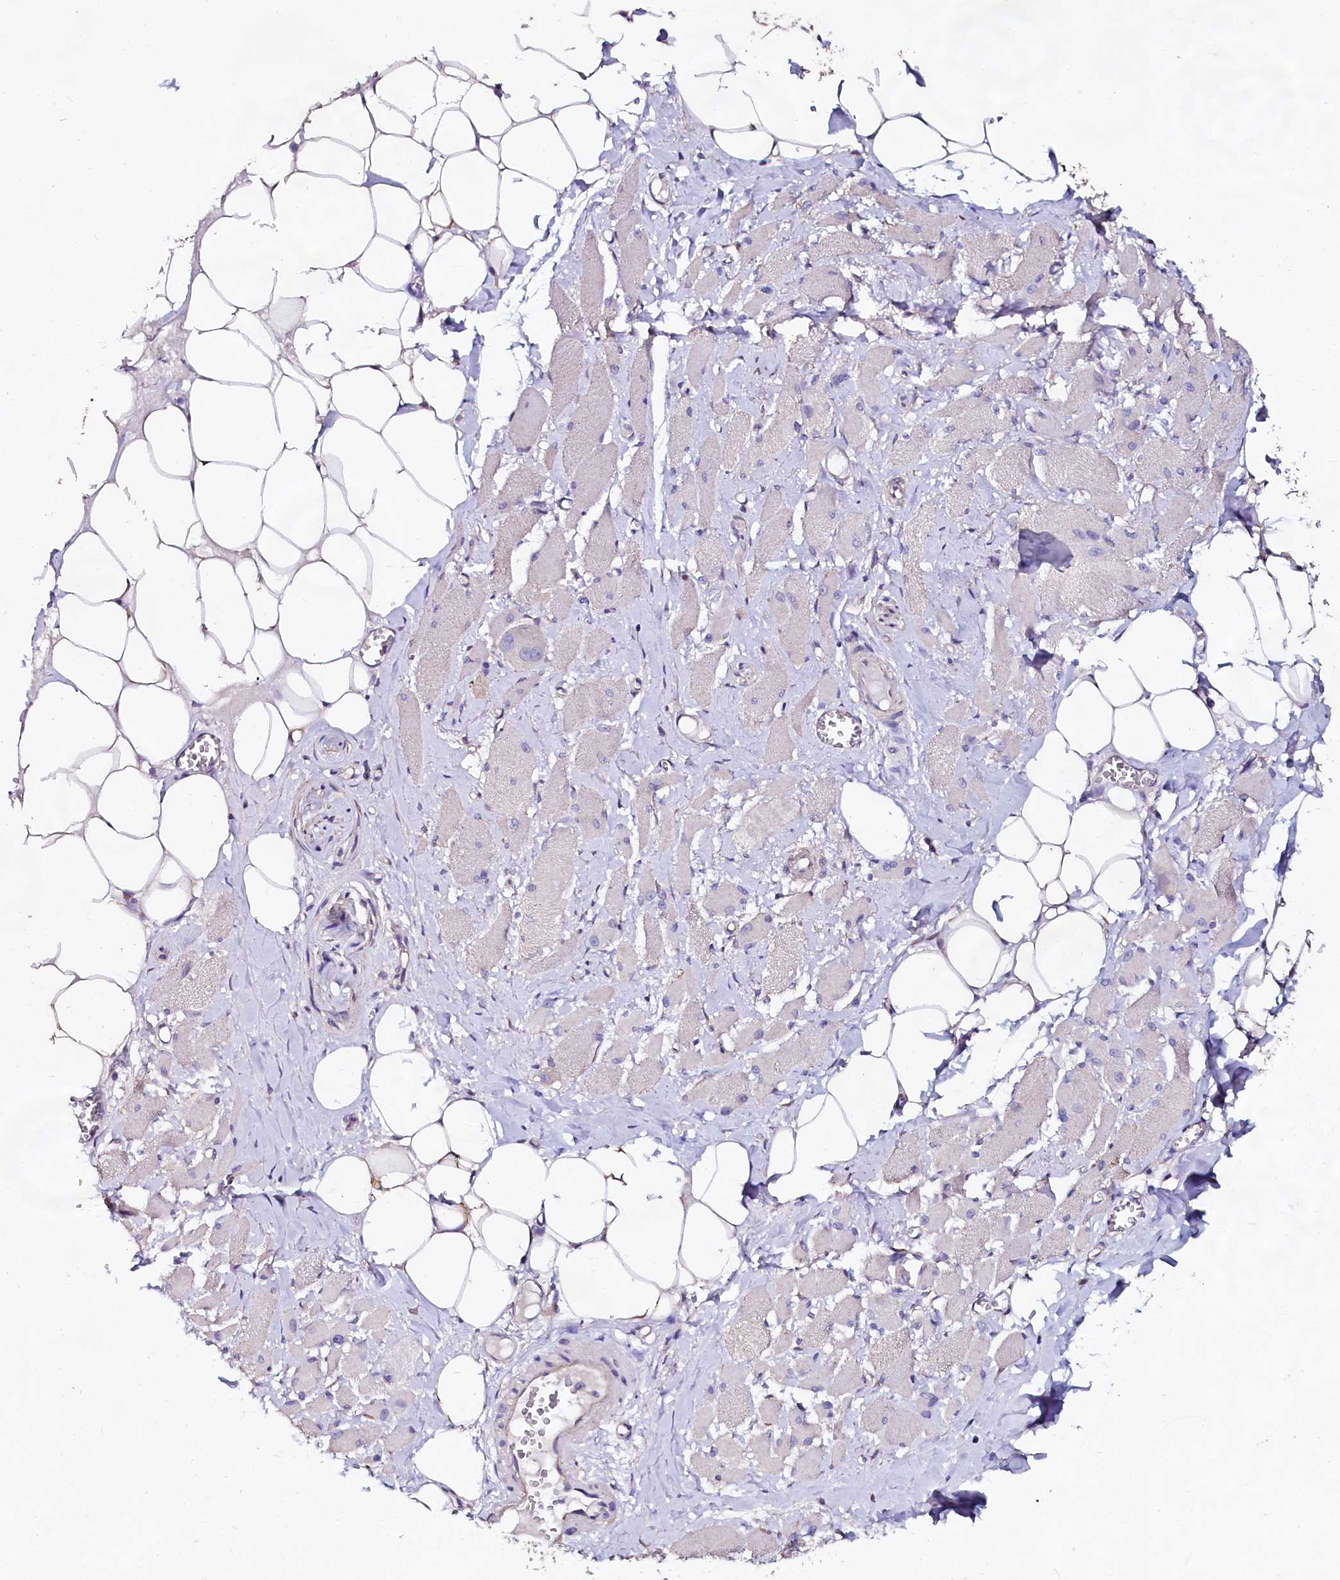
{"staining": {"intensity": "negative", "quantity": "none", "location": "none"}, "tissue": "skeletal muscle", "cell_type": "Myocytes", "image_type": "normal", "snomed": [{"axis": "morphology", "description": "Normal tissue, NOS"}, {"axis": "morphology", "description": "Basal cell carcinoma"}, {"axis": "topography", "description": "Skeletal muscle"}], "caption": "The IHC histopathology image has no significant expression in myocytes of skeletal muscle.", "gene": "USPL1", "patient": {"sex": "female", "age": 64}}